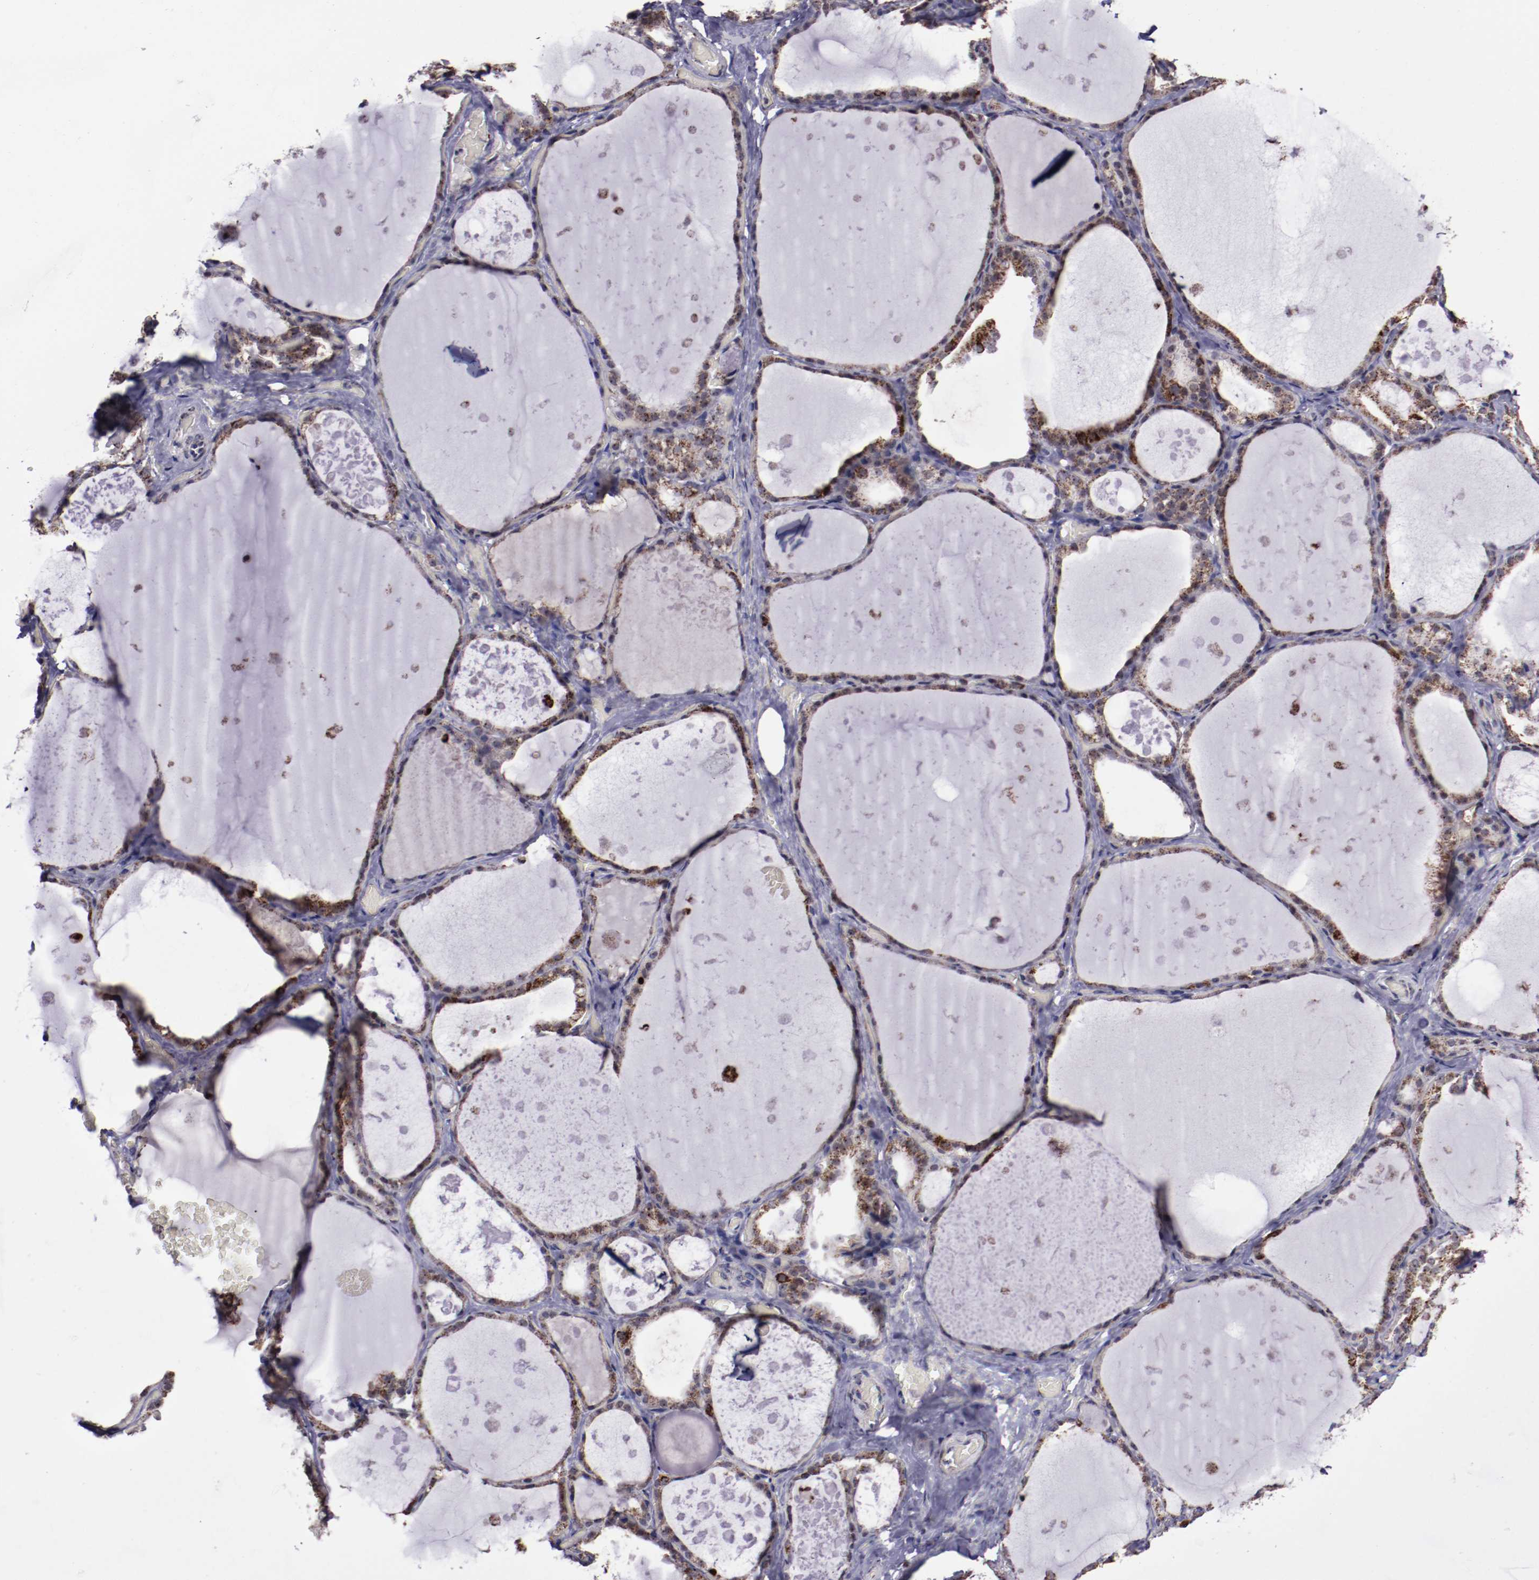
{"staining": {"intensity": "weak", "quantity": "<25%", "location": "cytoplasmic/membranous"}, "tissue": "thyroid gland", "cell_type": "Glandular cells", "image_type": "normal", "snomed": [{"axis": "morphology", "description": "Normal tissue, NOS"}, {"axis": "topography", "description": "Thyroid gland"}], "caption": "Glandular cells are negative for brown protein staining in benign thyroid gland. (Stains: DAB immunohistochemistry with hematoxylin counter stain, Microscopy: brightfield microscopy at high magnification).", "gene": "LONP1", "patient": {"sex": "male", "age": 61}}